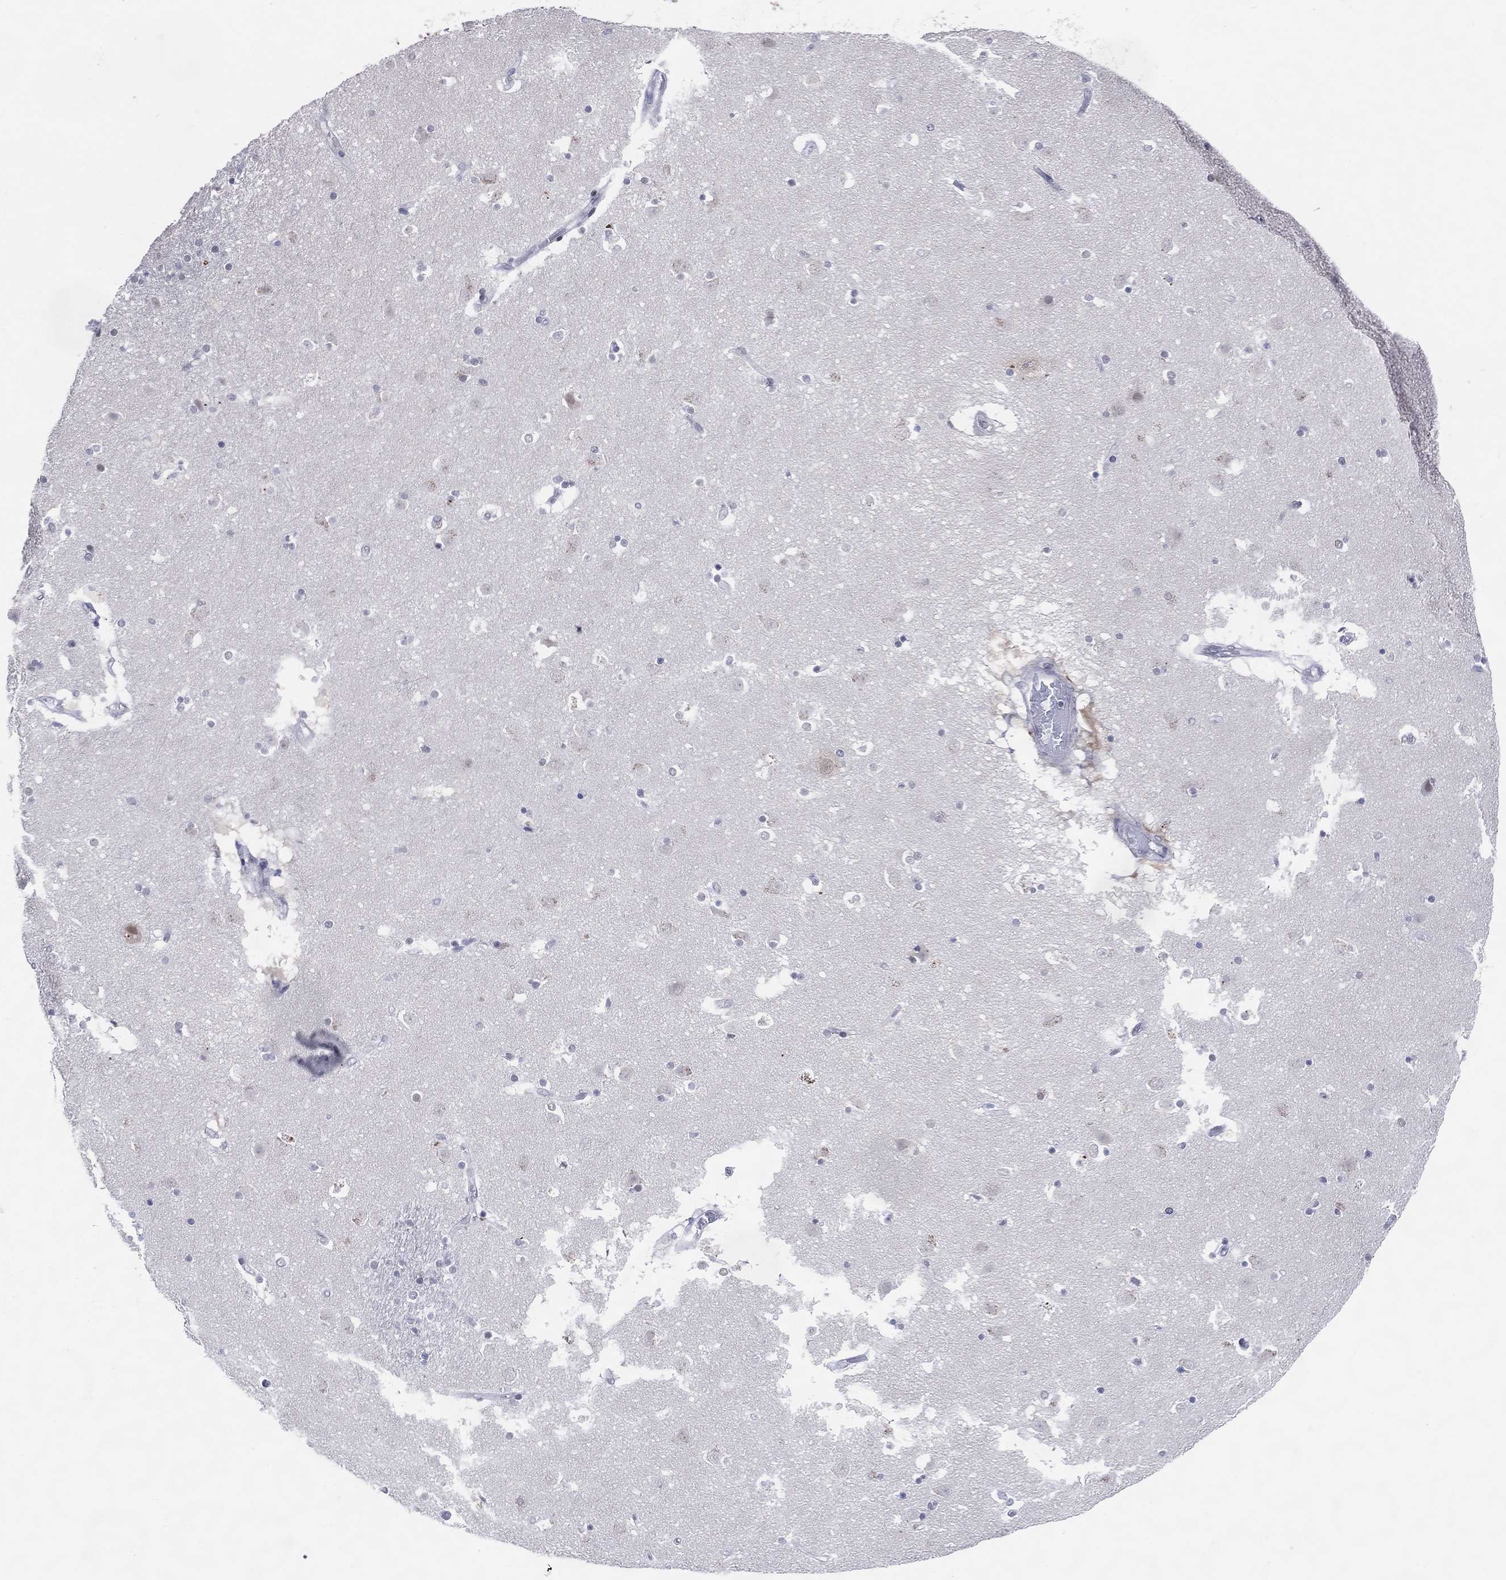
{"staining": {"intensity": "negative", "quantity": "none", "location": "none"}, "tissue": "caudate", "cell_type": "Glial cells", "image_type": "normal", "snomed": [{"axis": "morphology", "description": "Normal tissue, NOS"}, {"axis": "topography", "description": "Lateral ventricle wall"}], "caption": "High power microscopy histopathology image of an IHC histopathology image of benign caudate, revealing no significant staining in glial cells.", "gene": "CFAP58", "patient": {"sex": "male", "age": 51}}